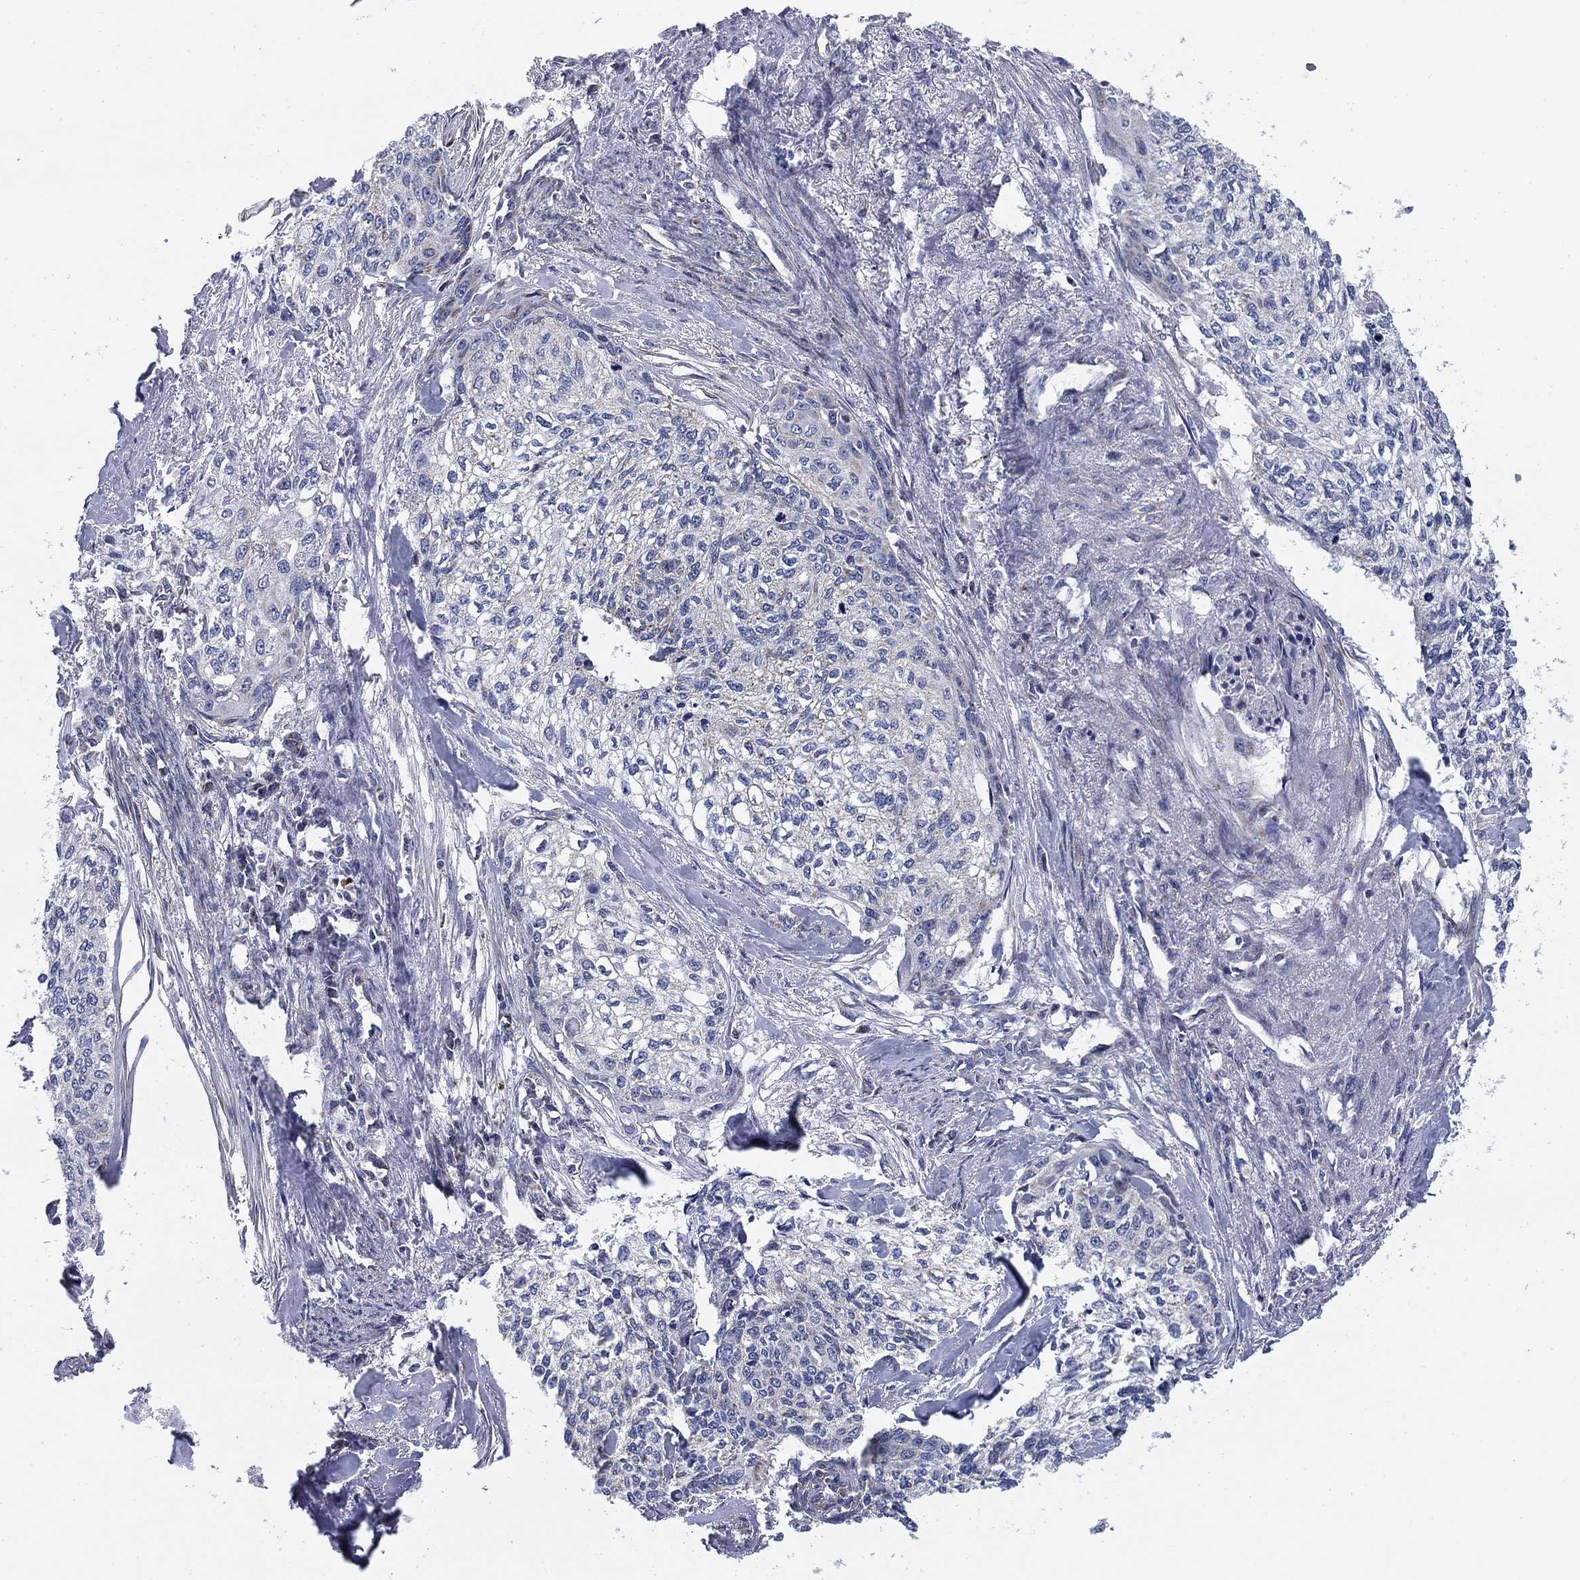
{"staining": {"intensity": "negative", "quantity": "none", "location": "none"}, "tissue": "cervical cancer", "cell_type": "Tumor cells", "image_type": "cancer", "snomed": [{"axis": "morphology", "description": "Squamous cell carcinoma, NOS"}, {"axis": "topography", "description": "Cervix"}], "caption": "High magnification brightfield microscopy of cervical cancer stained with DAB (3,3'-diaminobenzidine) (brown) and counterstained with hematoxylin (blue): tumor cells show no significant positivity. (DAB (3,3'-diaminobenzidine) immunohistochemistry (IHC) visualized using brightfield microscopy, high magnification).", "gene": "NACAD", "patient": {"sex": "female", "age": 58}}